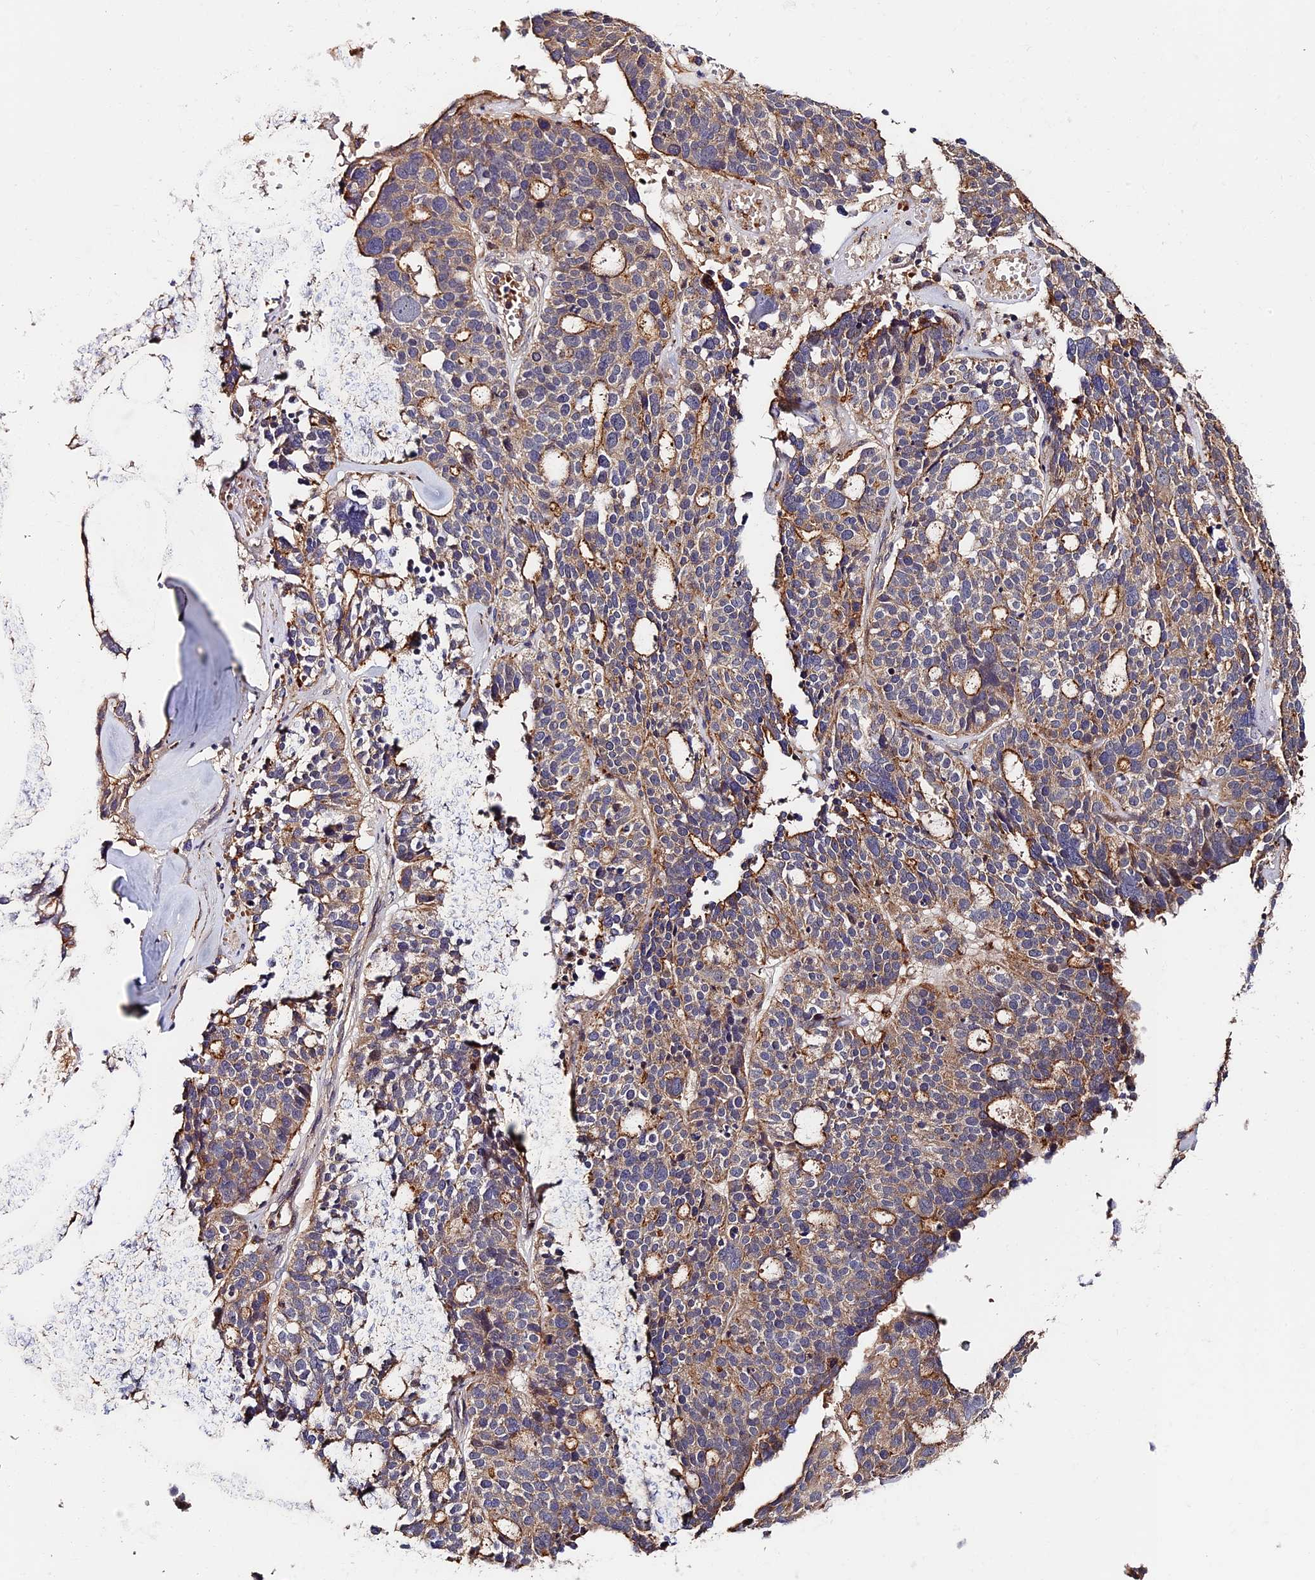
{"staining": {"intensity": "moderate", "quantity": "25%-75%", "location": "cytoplasmic/membranous"}, "tissue": "ovarian cancer", "cell_type": "Tumor cells", "image_type": "cancer", "snomed": [{"axis": "morphology", "description": "Cystadenocarcinoma, serous, NOS"}, {"axis": "topography", "description": "Ovary"}], "caption": "Ovarian cancer stained with immunohistochemistry displays moderate cytoplasmic/membranous positivity in approximately 25%-75% of tumor cells.", "gene": "MISP3", "patient": {"sex": "female", "age": 59}}